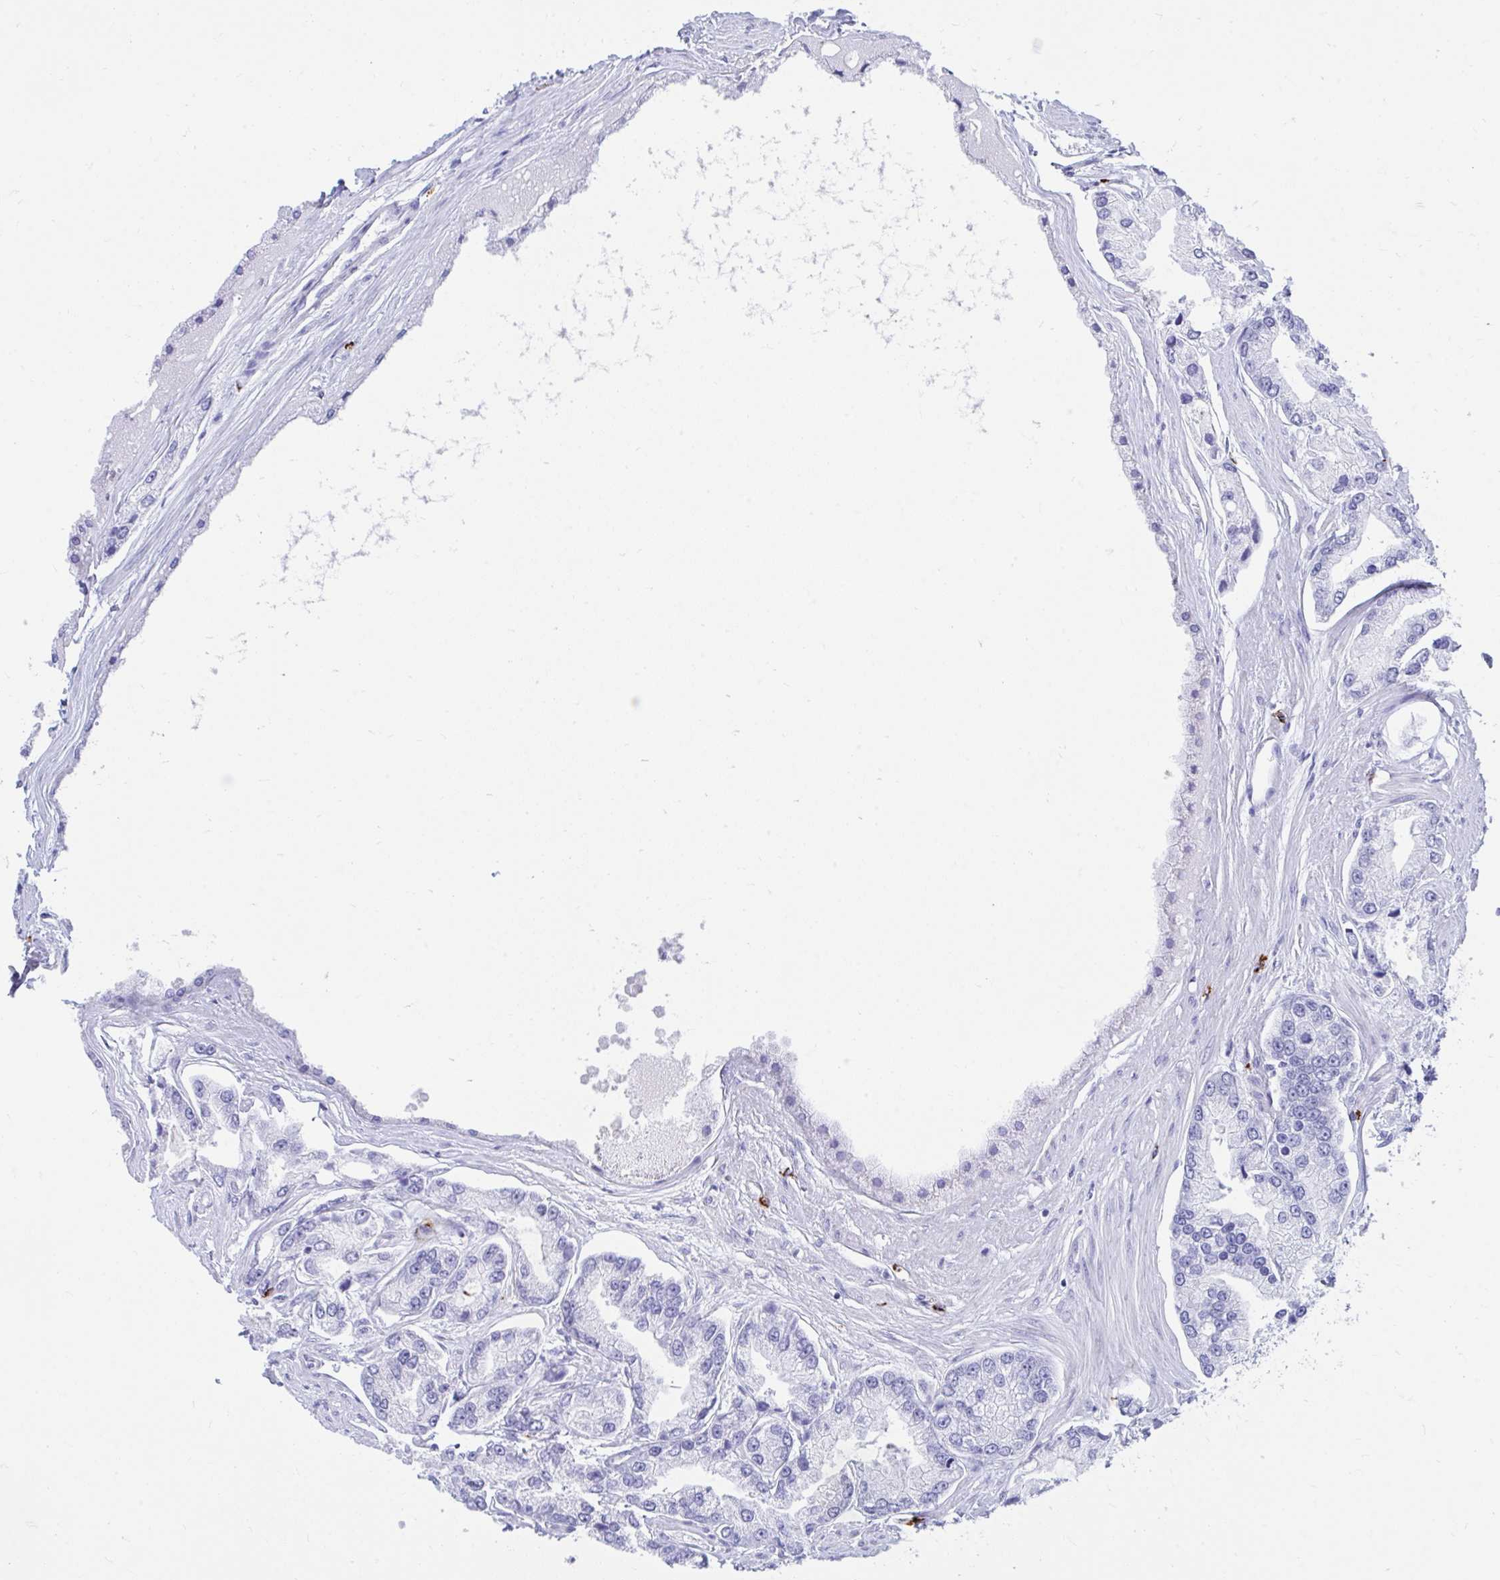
{"staining": {"intensity": "negative", "quantity": "none", "location": "none"}, "tissue": "prostate cancer", "cell_type": "Tumor cells", "image_type": "cancer", "snomed": [{"axis": "morphology", "description": "Adenocarcinoma, High grade"}, {"axis": "topography", "description": "Prostate"}], "caption": "This is a micrograph of IHC staining of prostate adenocarcinoma (high-grade), which shows no positivity in tumor cells.", "gene": "SHISA8", "patient": {"sex": "male", "age": 66}}